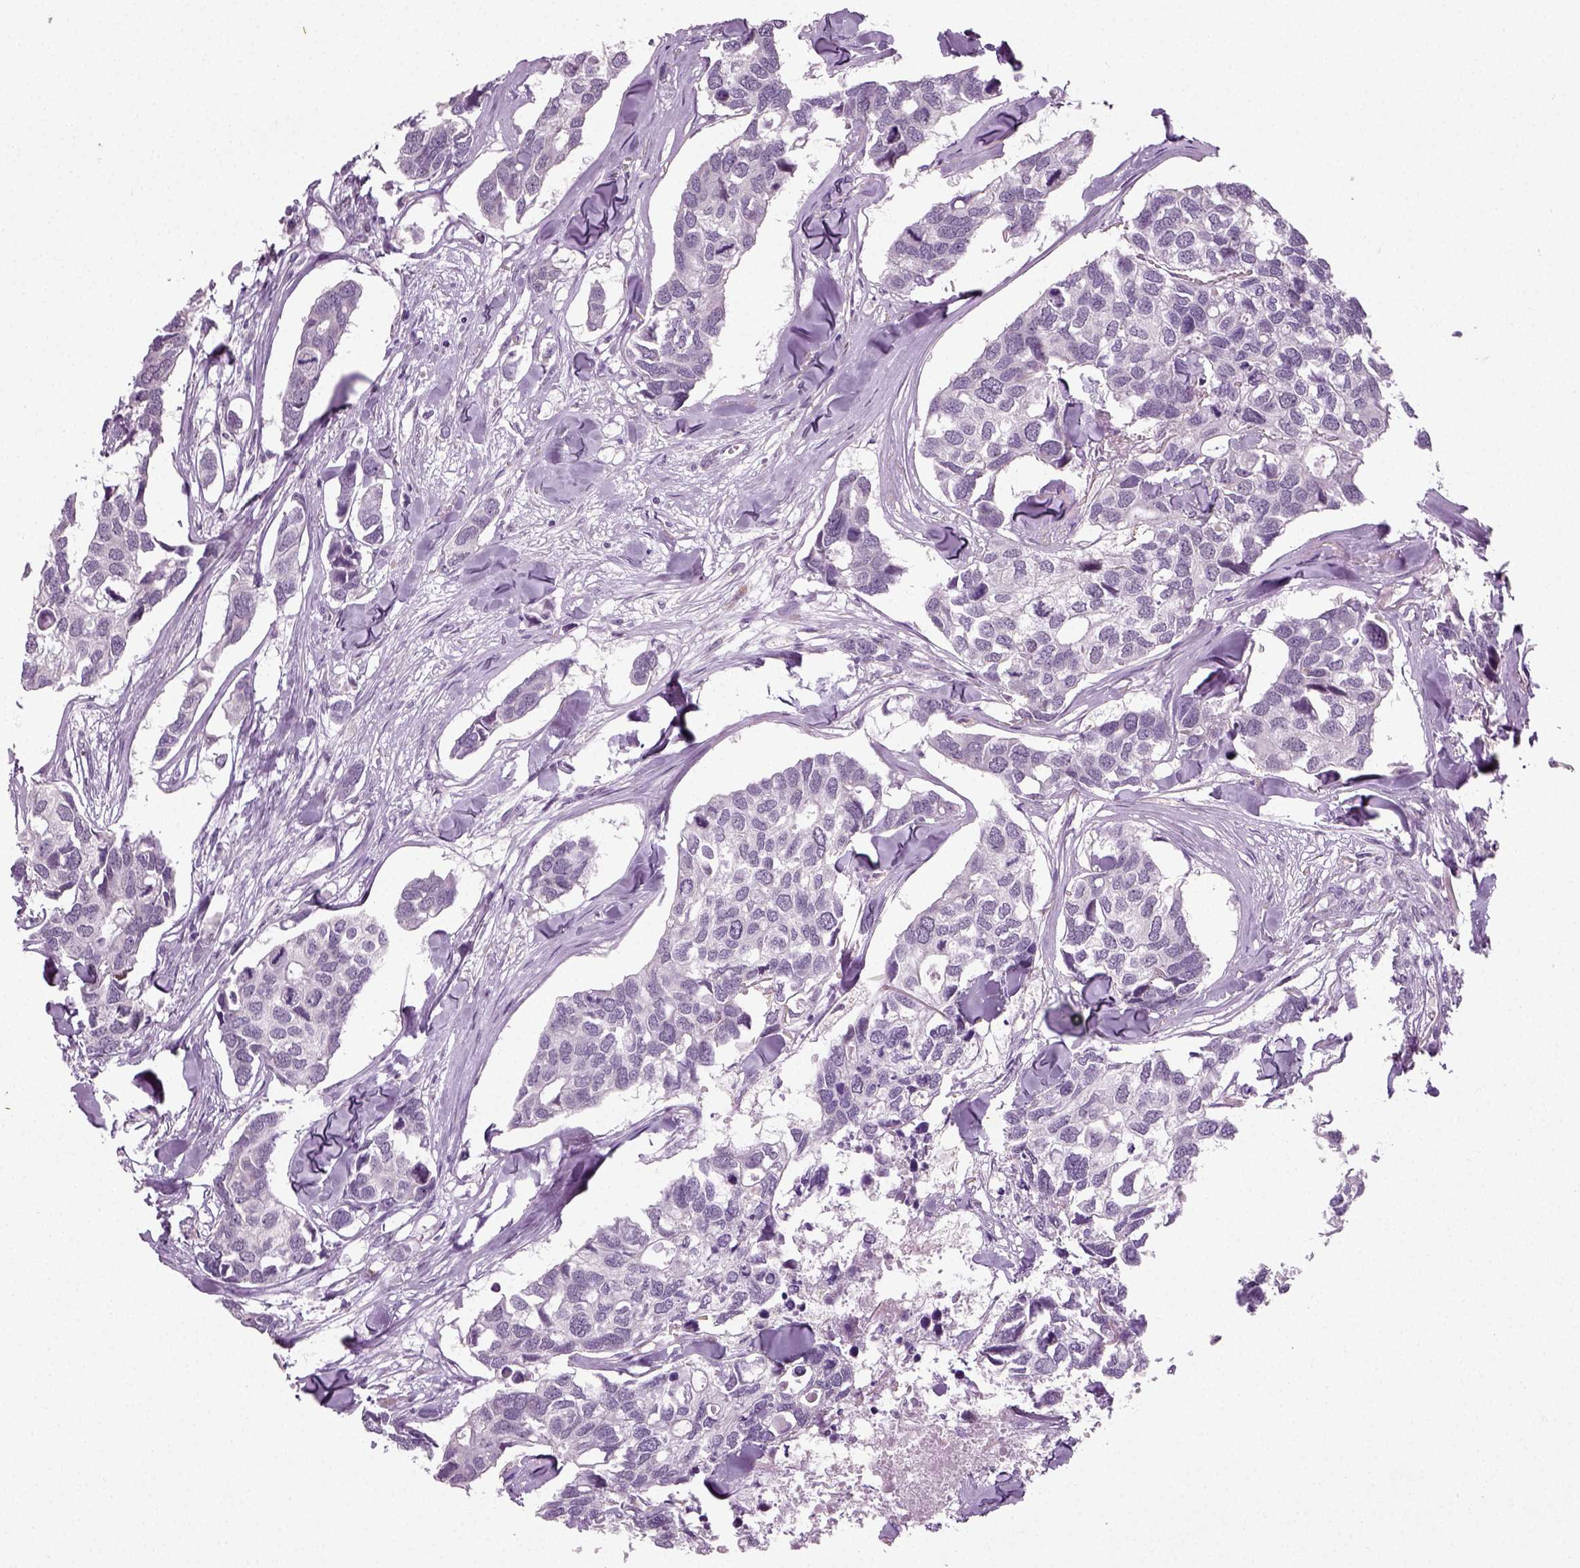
{"staining": {"intensity": "negative", "quantity": "none", "location": "none"}, "tissue": "breast cancer", "cell_type": "Tumor cells", "image_type": "cancer", "snomed": [{"axis": "morphology", "description": "Duct carcinoma"}, {"axis": "topography", "description": "Breast"}], "caption": "Tumor cells are negative for brown protein staining in breast intraductal carcinoma.", "gene": "SYNGAP1", "patient": {"sex": "female", "age": 83}}